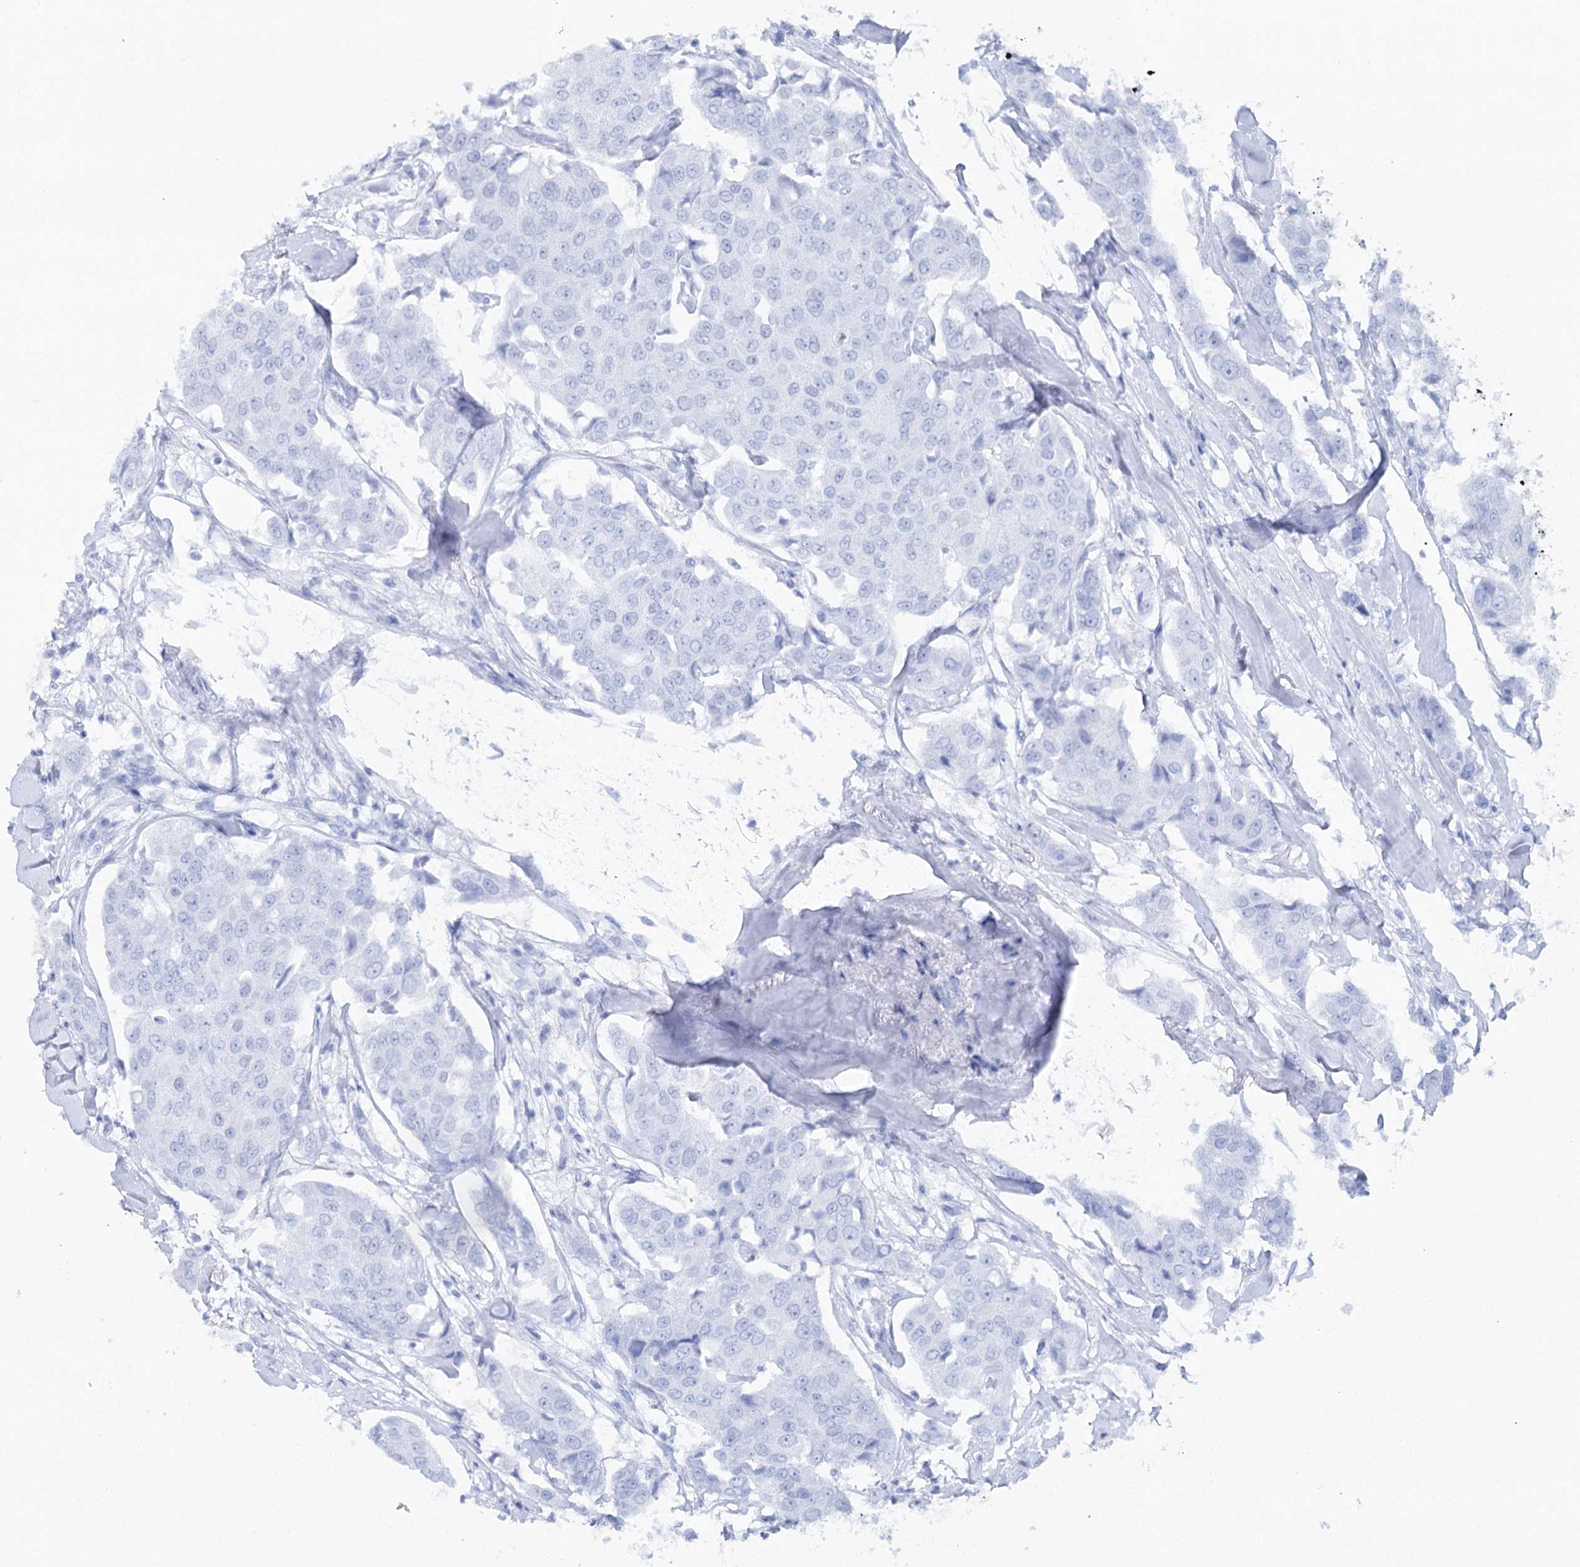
{"staining": {"intensity": "negative", "quantity": "none", "location": "none"}, "tissue": "breast cancer", "cell_type": "Tumor cells", "image_type": "cancer", "snomed": [{"axis": "morphology", "description": "Duct carcinoma"}, {"axis": "topography", "description": "Breast"}], "caption": "The immunohistochemistry photomicrograph has no significant staining in tumor cells of breast cancer tissue.", "gene": "CSN3", "patient": {"sex": "female", "age": 80}}